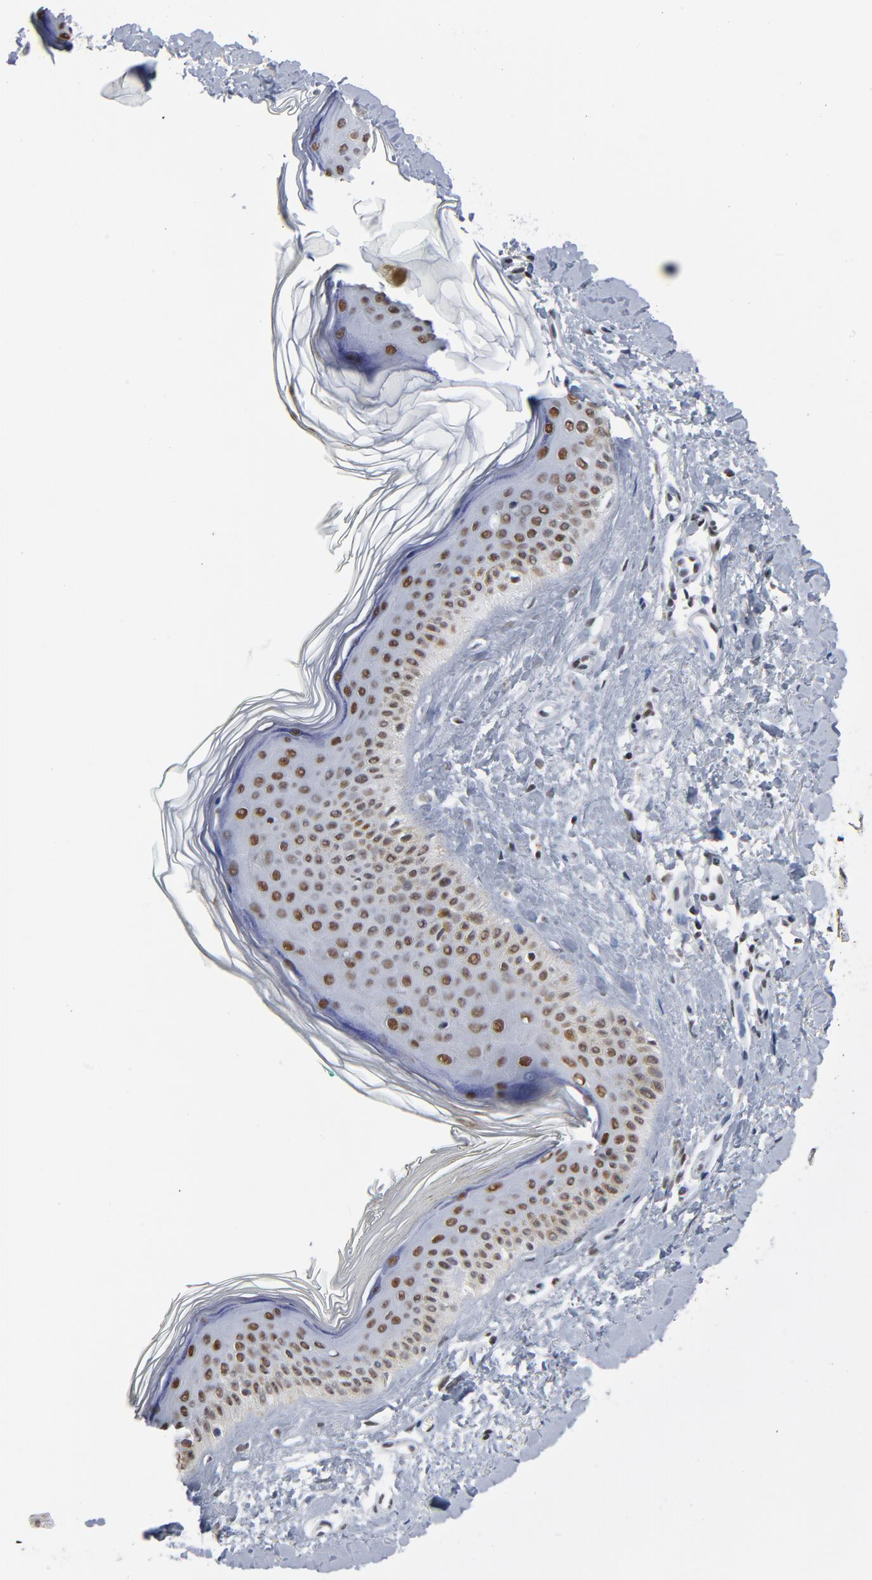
{"staining": {"intensity": "negative", "quantity": "none", "location": "none"}, "tissue": "skin", "cell_type": "Fibroblasts", "image_type": "normal", "snomed": [{"axis": "morphology", "description": "Normal tissue, NOS"}, {"axis": "topography", "description": "Skin"}], "caption": "DAB (3,3'-diaminobenzidine) immunohistochemical staining of benign skin shows no significant staining in fibroblasts. Brightfield microscopy of IHC stained with DAB (3,3'-diaminobenzidine) (brown) and hematoxylin (blue), captured at high magnification.", "gene": "CSTF2", "patient": {"sex": "male", "age": 71}}